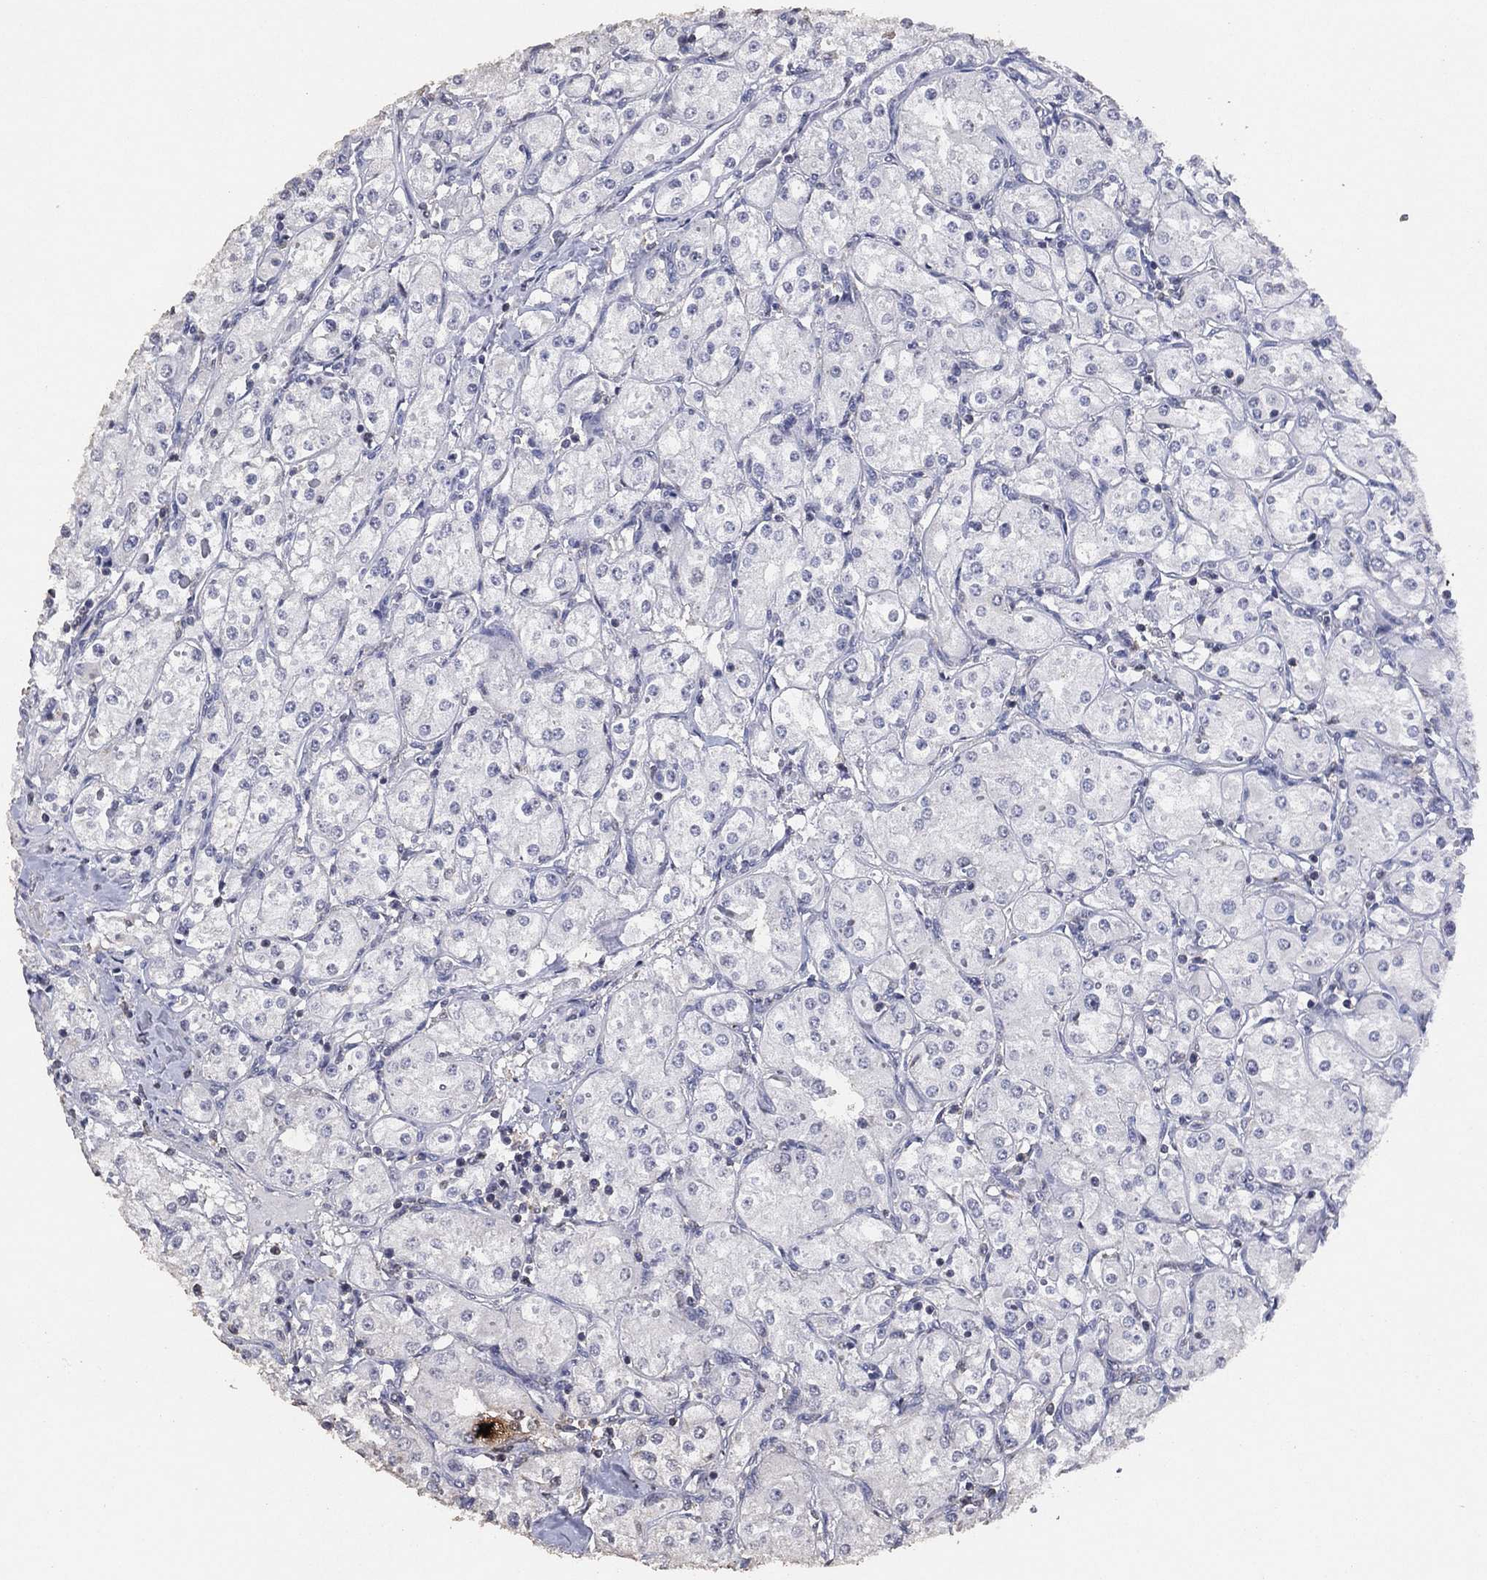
{"staining": {"intensity": "negative", "quantity": "none", "location": "none"}, "tissue": "renal cancer", "cell_type": "Tumor cells", "image_type": "cancer", "snomed": [{"axis": "morphology", "description": "Adenocarcinoma, NOS"}, {"axis": "topography", "description": "Kidney"}], "caption": "An immunohistochemistry histopathology image of adenocarcinoma (renal) is shown. There is no staining in tumor cells of adenocarcinoma (renal).", "gene": "ADPRHL1", "patient": {"sex": "male", "age": 77}}